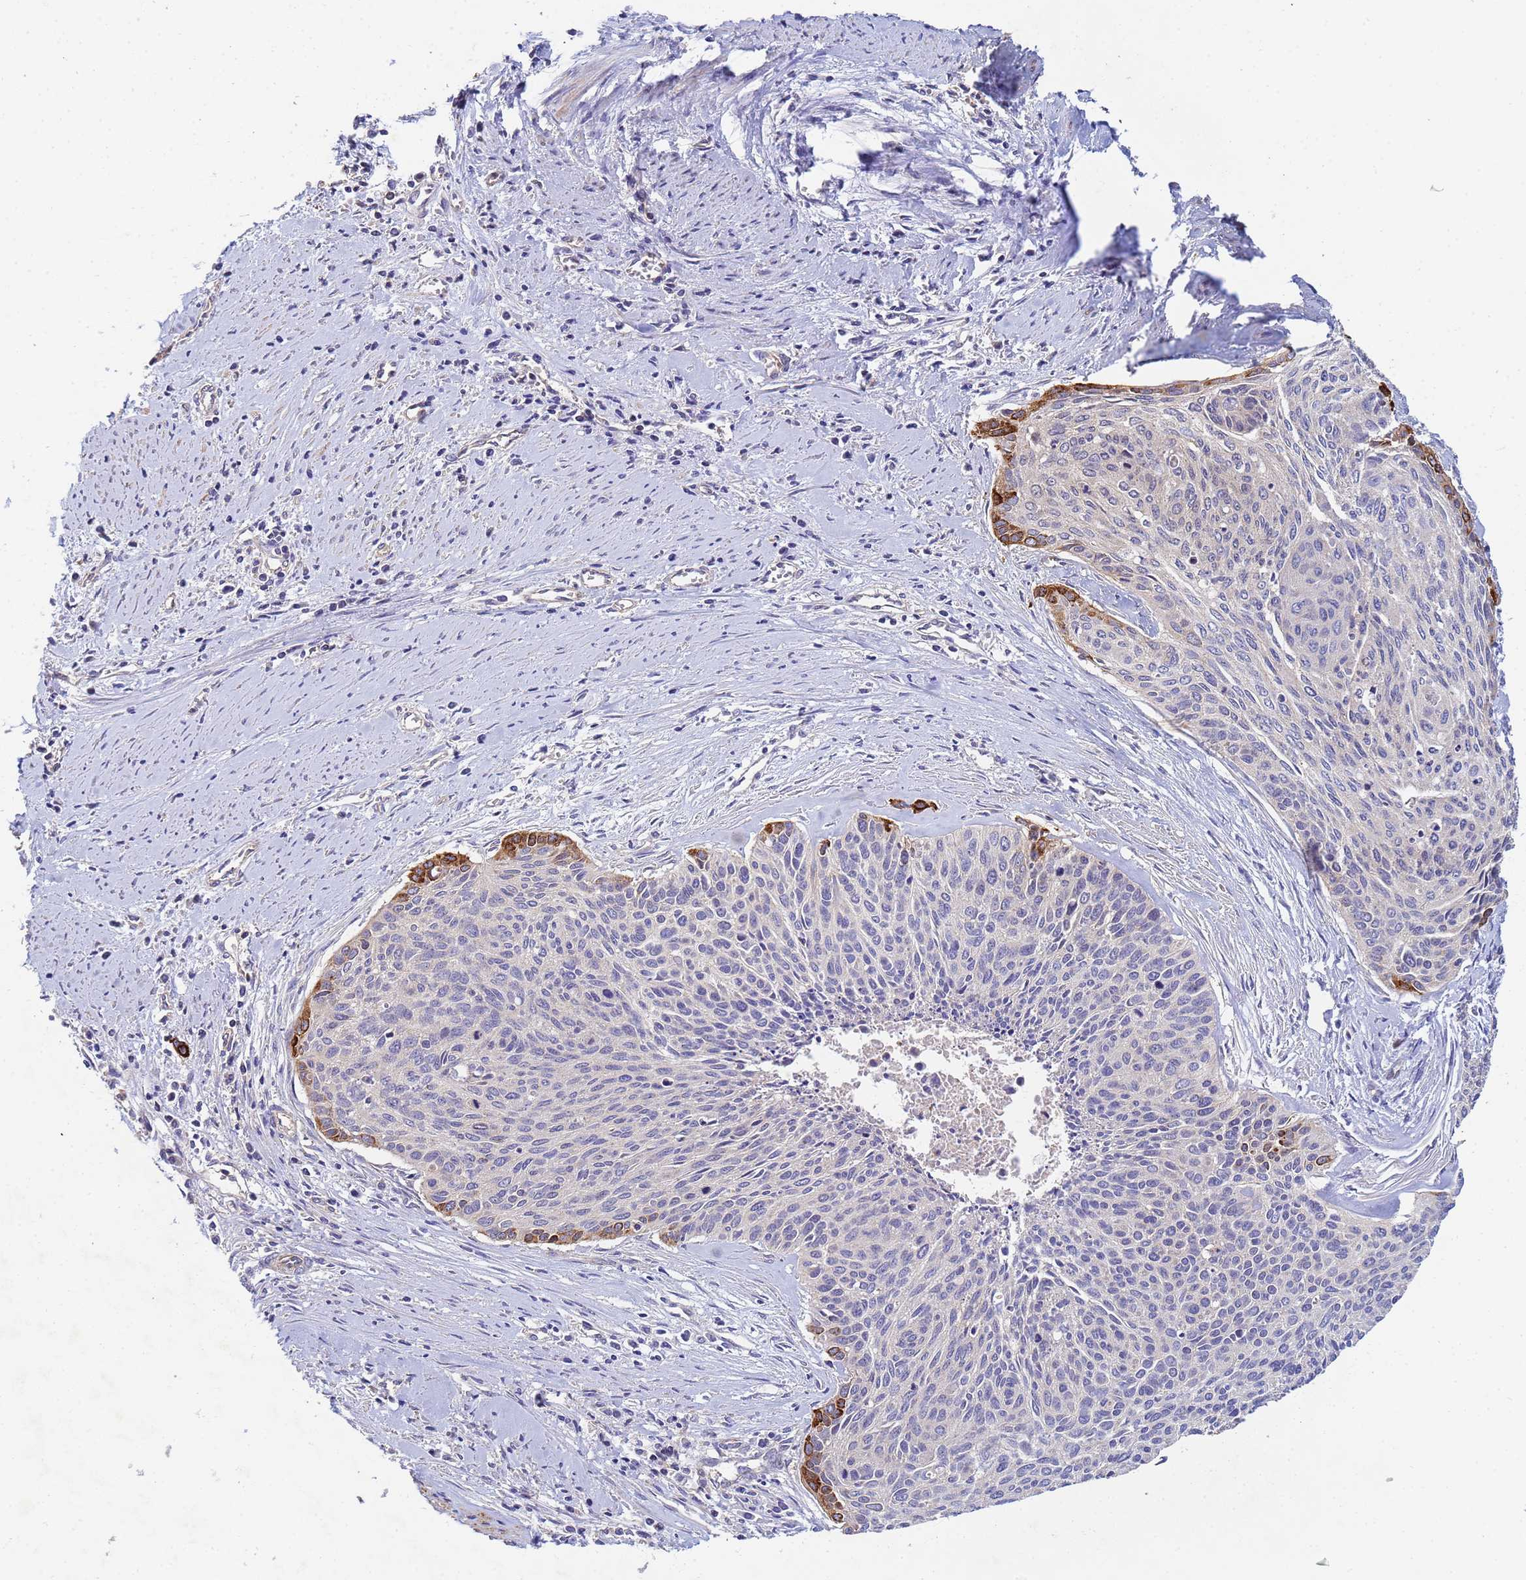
{"staining": {"intensity": "strong", "quantity": "<25%", "location": "cytoplasmic/membranous"}, "tissue": "cervical cancer", "cell_type": "Tumor cells", "image_type": "cancer", "snomed": [{"axis": "morphology", "description": "Squamous cell carcinoma, NOS"}, {"axis": "topography", "description": "Cervix"}], "caption": "Protein staining of cervical cancer (squamous cell carcinoma) tissue reveals strong cytoplasmic/membranous positivity in approximately <25% of tumor cells.", "gene": "CDC34", "patient": {"sex": "female", "age": 55}}